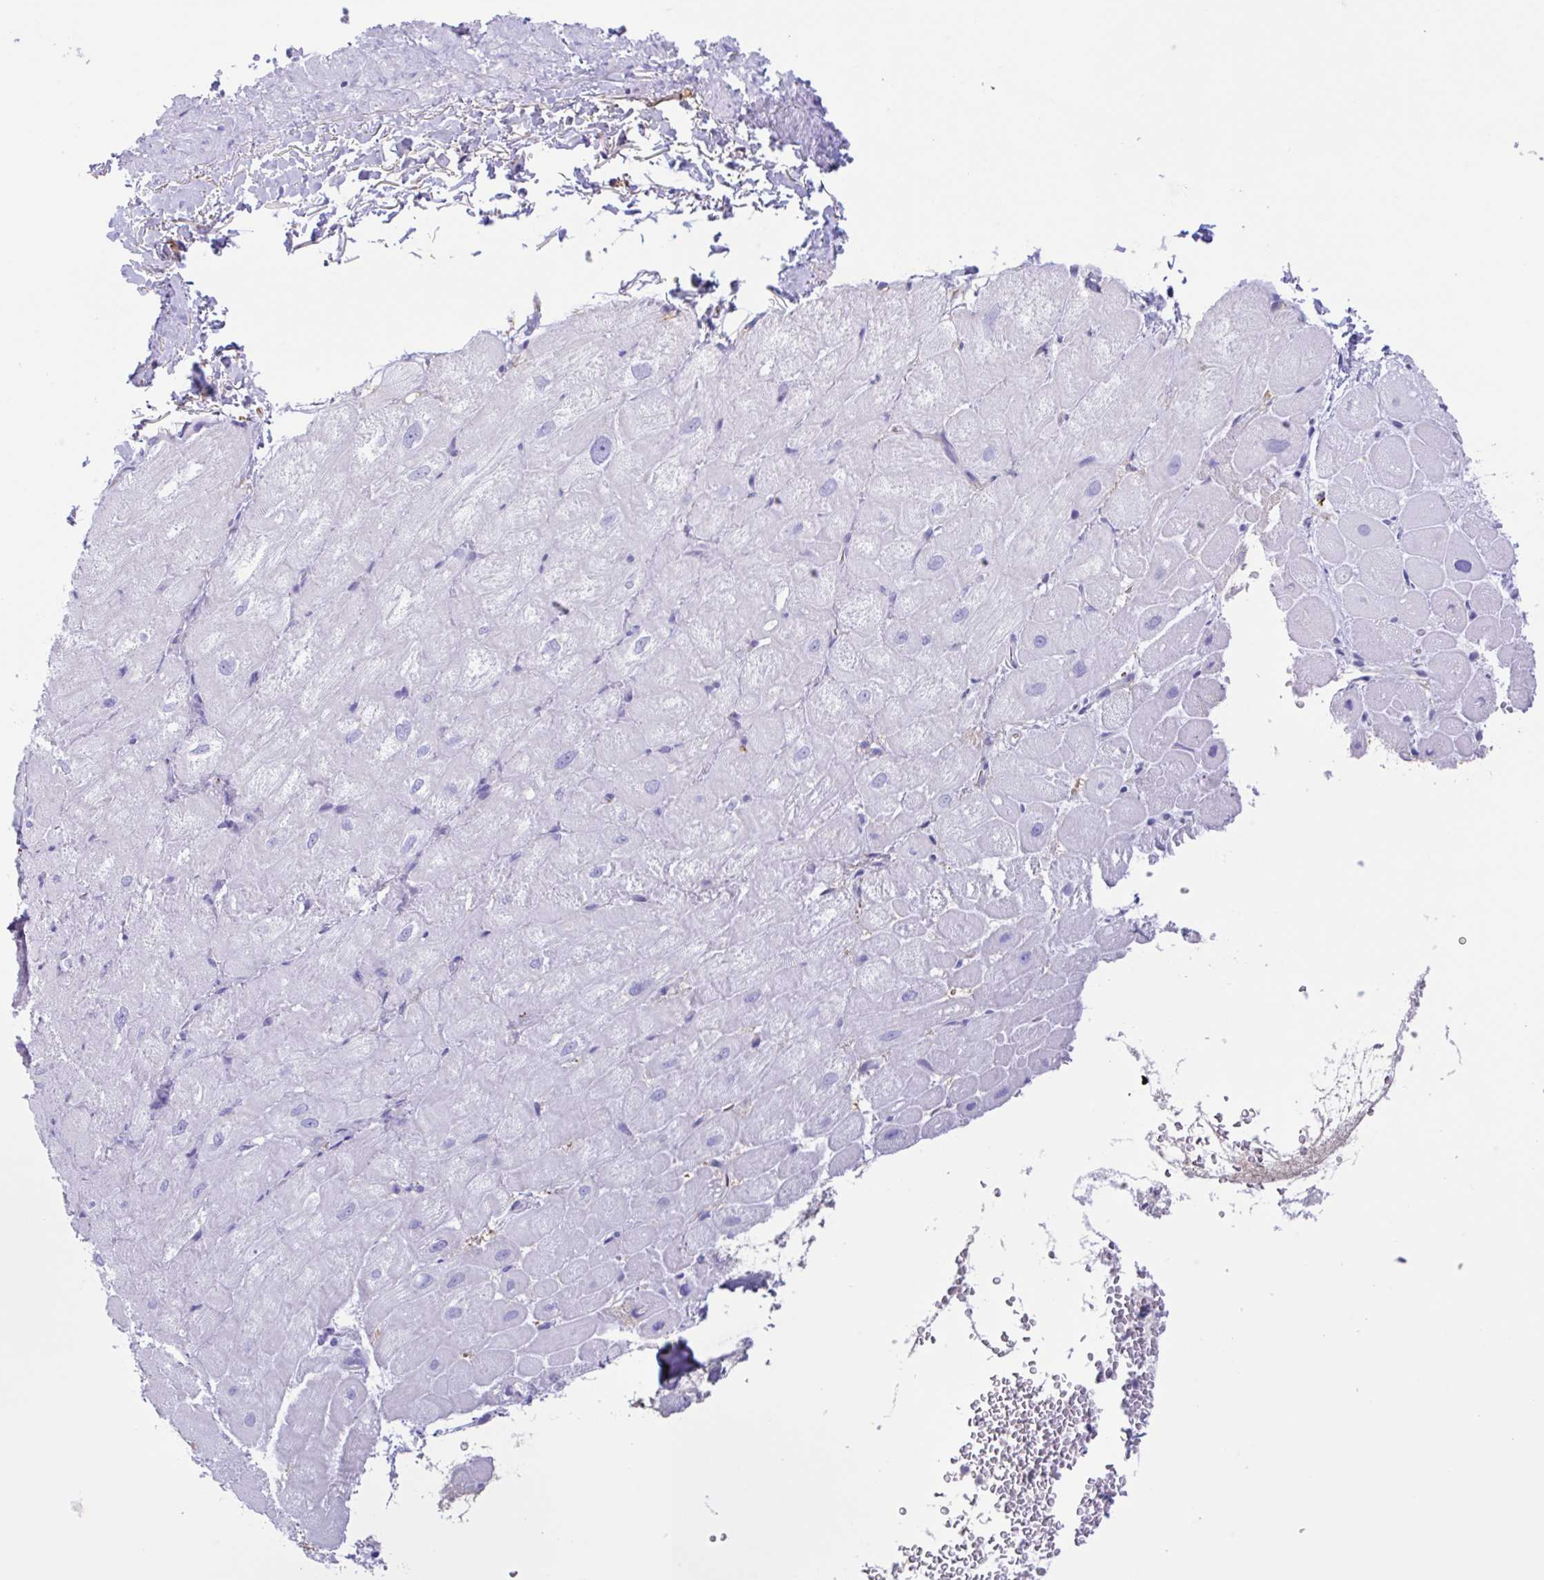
{"staining": {"intensity": "negative", "quantity": "none", "location": "none"}, "tissue": "heart muscle", "cell_type": "Cardiomyocytes", "image_type": "normal", "snomed": [{"axis": "morphology", "description": "Normal tissue, NOS"}, {"axis": "topography", "description": "Heart"}], "caption": "Human heart muscle stained for a protein using immunohistochemistry (IHC) reveals no expression in cardiomyocytes.", "gene": "LARGE2", "patient": {"sex": "male", "age": 62}}